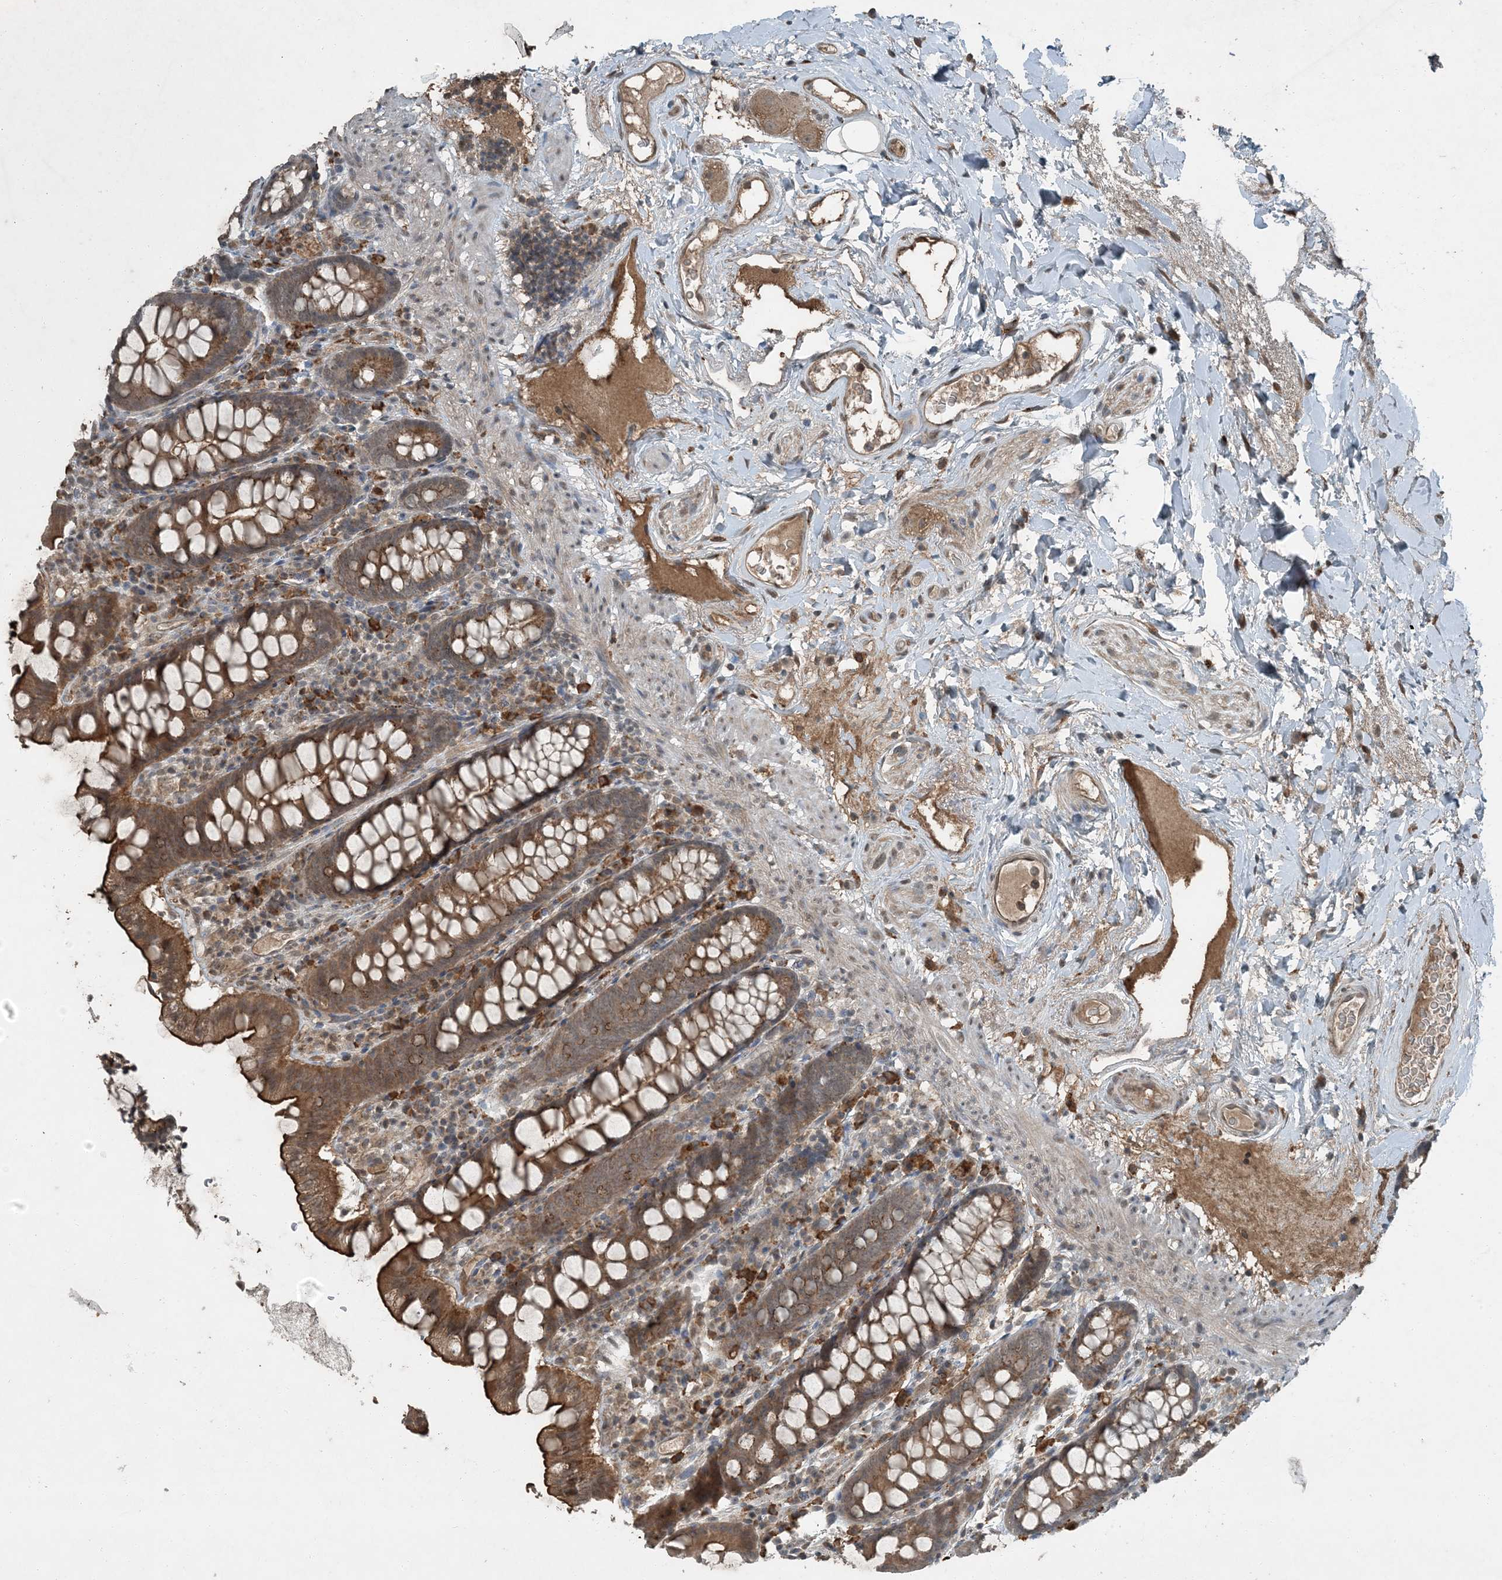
{"staining": {"intensity": "moderate", "quantity": "25%-75%", "location": "cytoplasmic/membranous"}, "tissue": "colon", "cell_type": "Endothelial cells", "image_type": "normal", "snomed": [{"axis": "morphology", "description": "Normal tissue, NOS"}, {"axis": "topography", "description": "Colon"}], "caption": "Endothelial cells demonstrate moderate cytoplasmic/membranous staining in approximately 25%-75% of cells in benign colon. (brown staining indicates protein expression, while blue staining denotes nuclei).", "gene": "MDN1", "patient": {"sex": "female", "age": 79}}